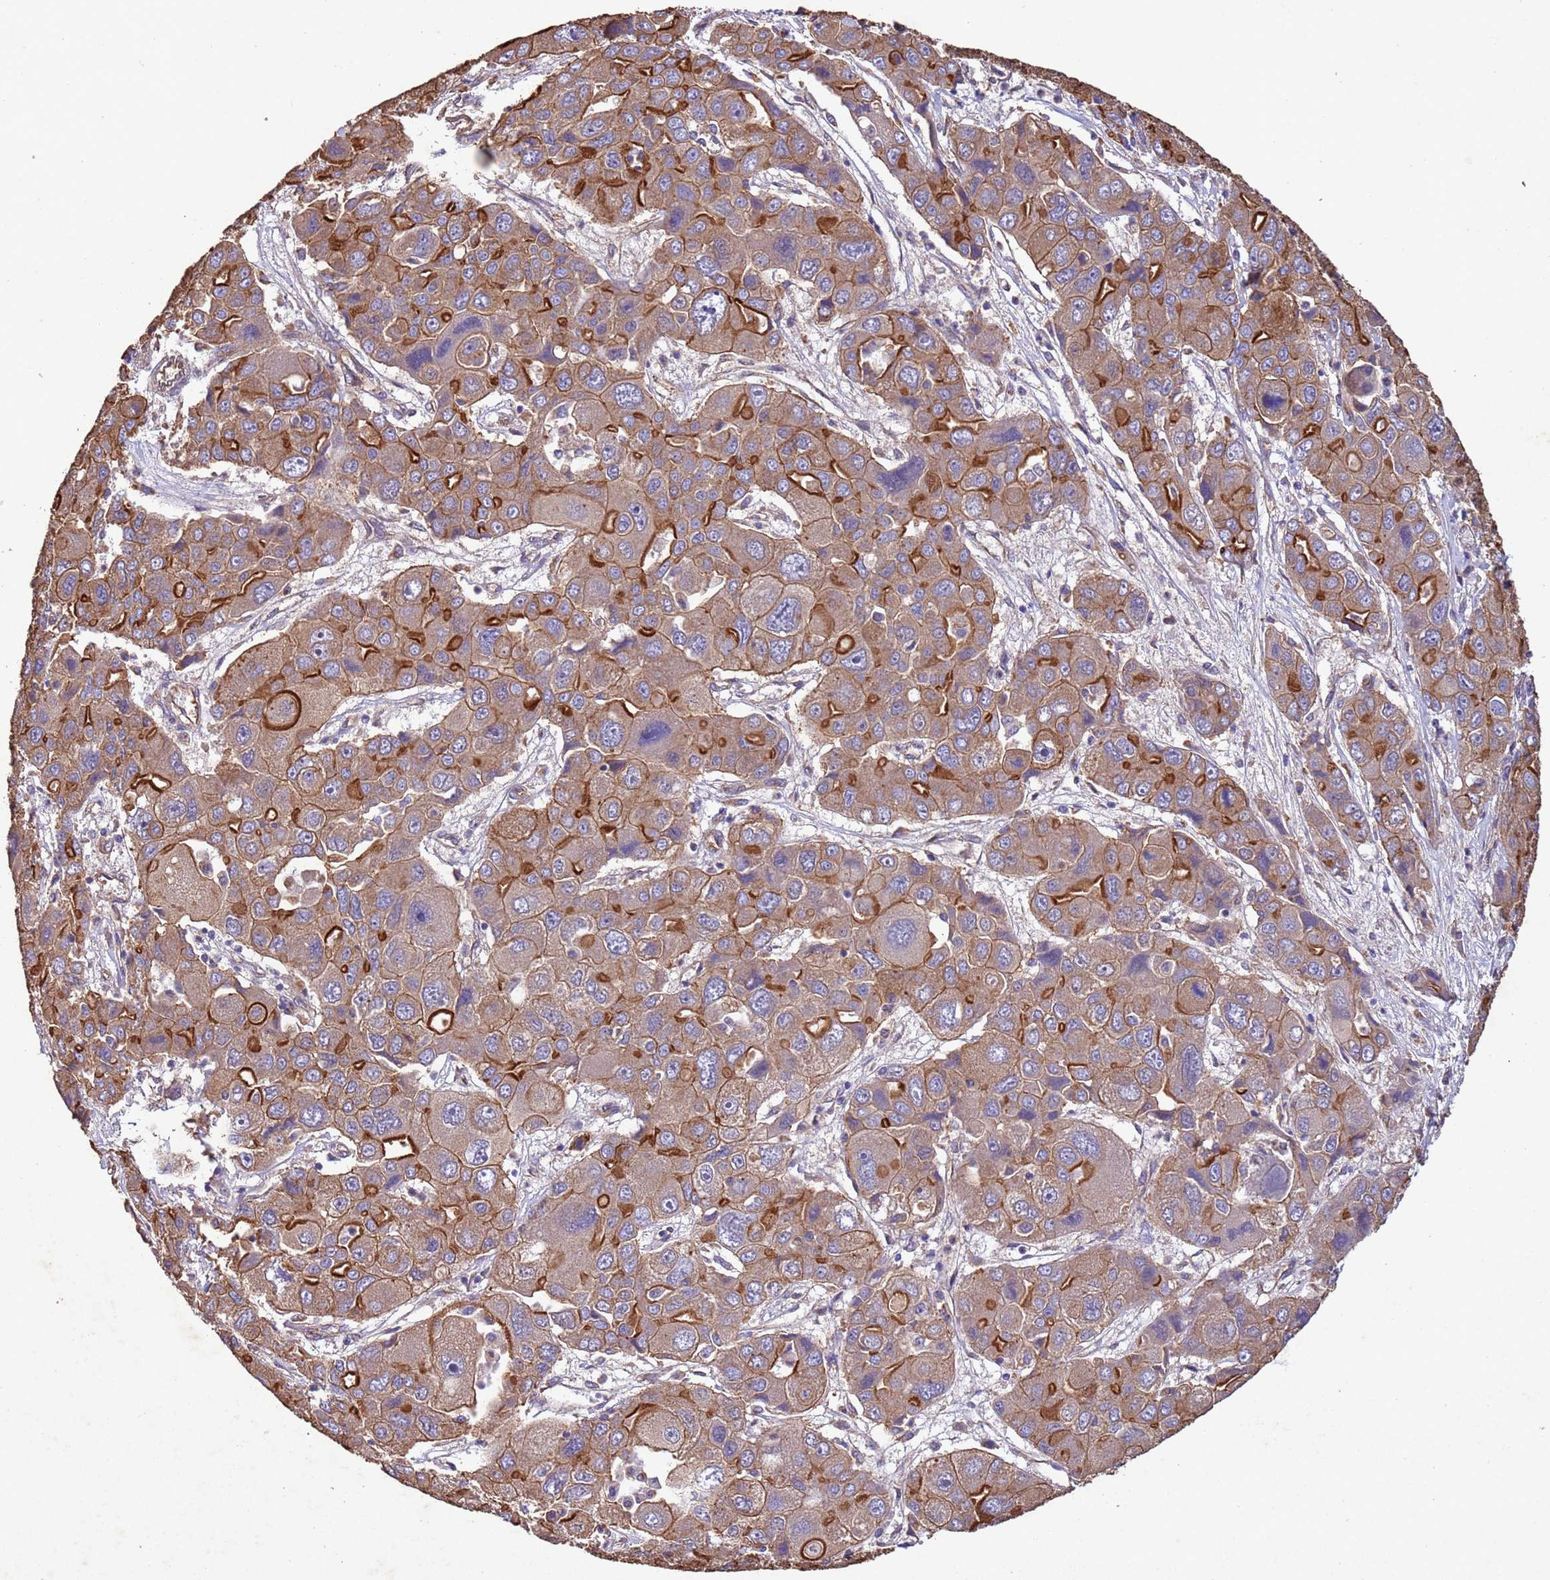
{"staining": {"intensity": "strong", "quantity": "25%-75%", "location": "cytoplasmic/membranous"}, "tissue": "liver cancer", "cell_type": "Tumor cells", "image_type": "cancer", "snomed": [{"axis": "morphology", "description": "Cholangiocarcinoma"}, {"axis": "topography", "description": "Liver"}], "caption": "Immunohistochemistry (IHC) image of neoplastic tissue: liver cholangiocarcinoma stained using immunohistochemistry (IHC) reveals high levels of strong protein expression localized specifically in the cytoplasmic/membranous of tumor cells, appearing as a cytoplasmic/membranous brown color.", "gene": "MTX3", "patient": {"sex": "male", "age": 67}}